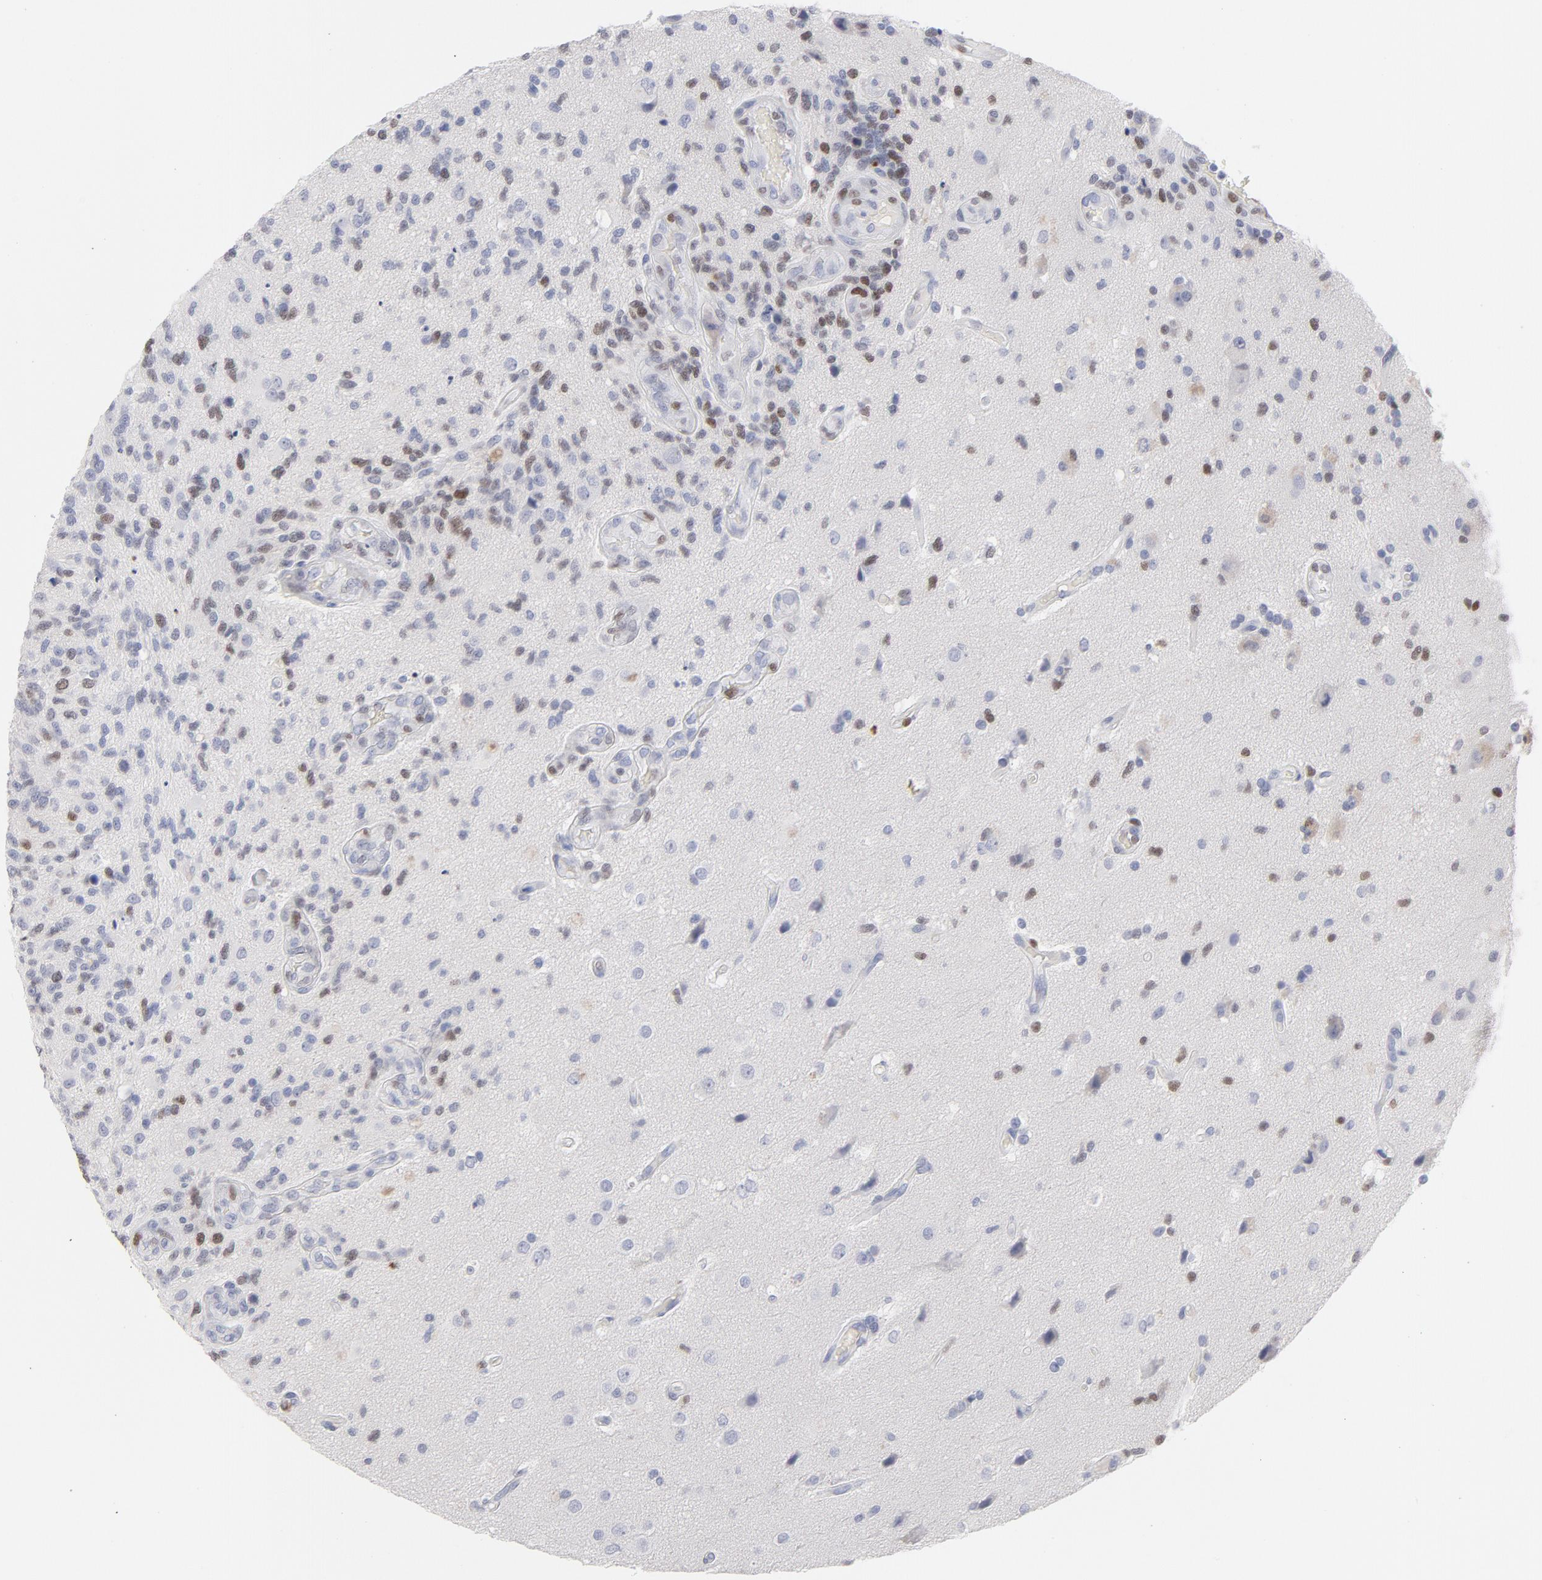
{"staining": {"intensity": "strong", "quantity": "25%-75%", "location": "nuclear"}, "tissue": "glioma", "cell_type": "Tumor cells", "image_type": "cancer", "snomed": [{"axis": "morphology", "description": "Normal tissue, NOS"}, {"axis": "morphology", "description": "Glioma, malignant, High grade"}, {"axis": "topography", "description": "Cerebral cortex"}], "caption": "This histopathology image reveals glioma stained with immunohistochemistry to label a protein in brown. The nuclear of tumor cells show strong positivity for the protein. Nuclei are counter-stained blue.", "gene": "MCM7", "patient": {"sex": "male", "age": 75}}